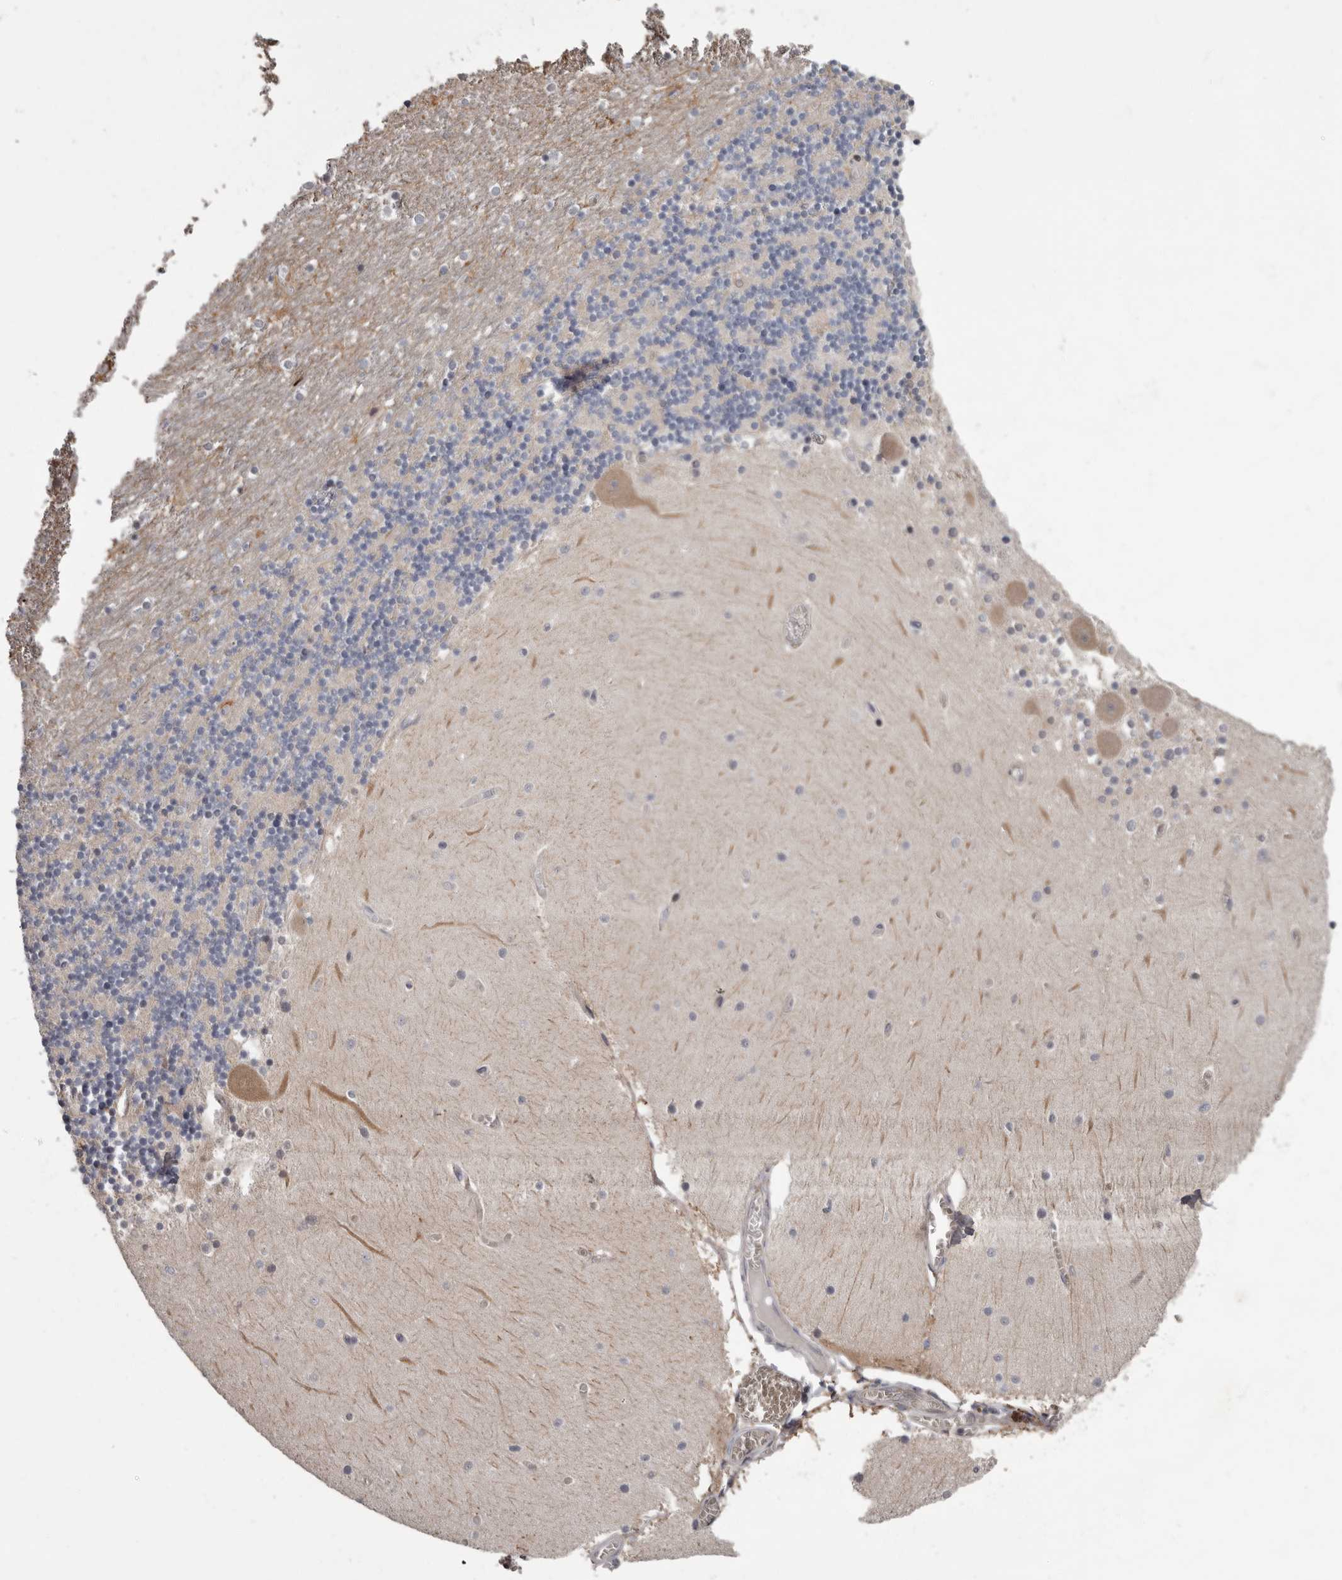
{"staining": {"intensity": "negative", "quantity": "none", "location": "none"}, "tissue": "cerebellum", "cell_type": "Cells in granular layer", "image_type": "normal", "snomed": [{"axis": "morphology", "description": "Normal tissue, NOS"}, {"axis": "topography", "description": "Cerebellum"}], "caption": "High power microscopy histopathology image of an immunohistochemistry (IHC) micrograph of normal cerebellum, revealing no significant staining in cells in granular layer.", "gene": "FGFR4", "patient": {"sex": "female", "age": 28}}